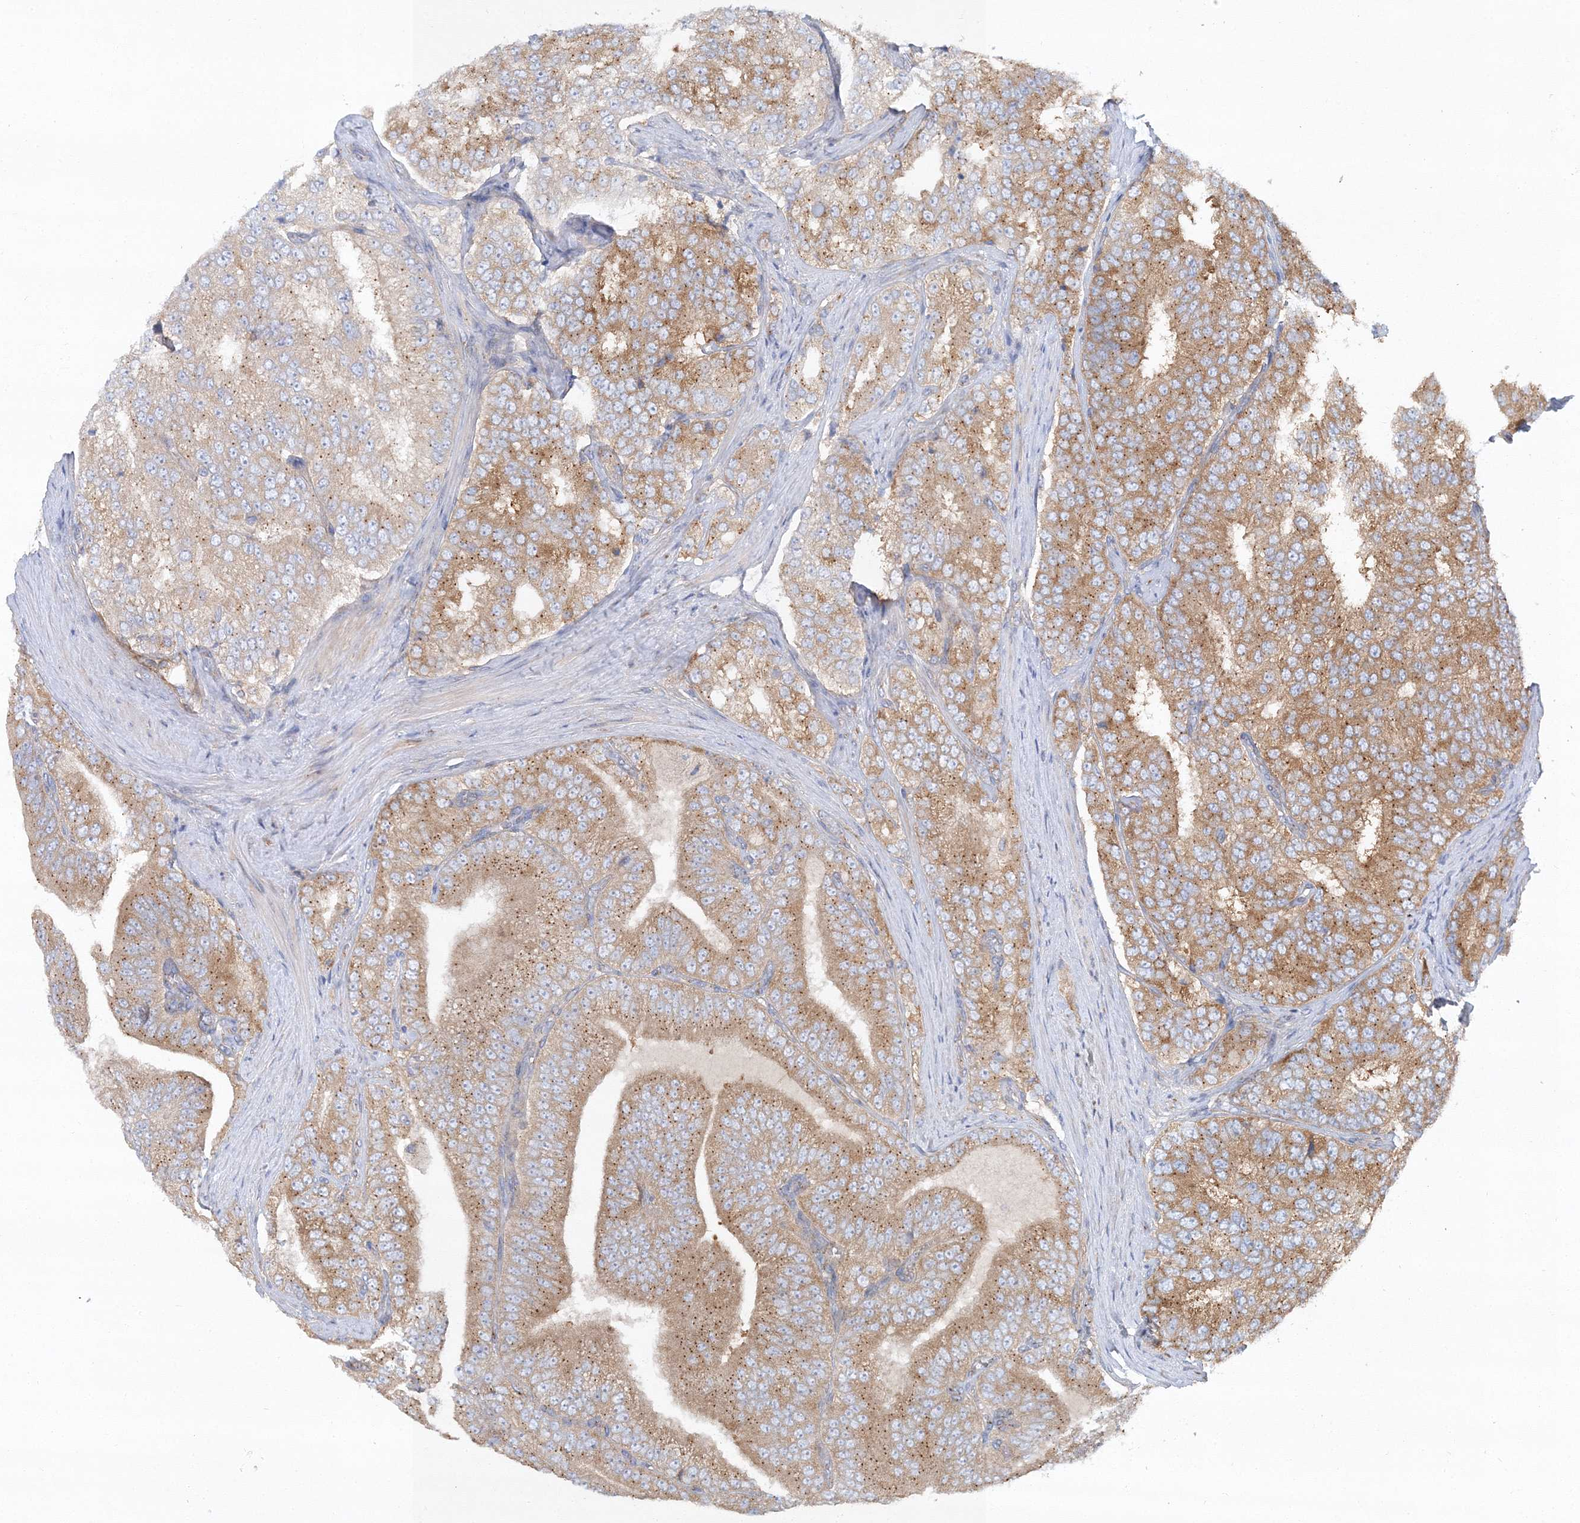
{"staining": {"intensity": "moderate", "quantity": ">75%", "location": "cytoplasmic/membranous"}, "tissue": "prostate cancer", "cell_type": "Tumor cells", "image_type": "cancer", "snomed": [{"axis": "morphology", "description": "Adenocarcinoma, High grade"}, {"axis": "topography", "description": "Prostate"}], "caption": "Tumor cells display medium levels of moderate cytoplasmic/membranous expression in approximately >75% of cells in prostate adenocarcinoma (high-grade). (DAB IHC with brightfield microscopy, high magnification).", "gene": "SEC23IP", "patient": {"sex": "male", "age": 58}}